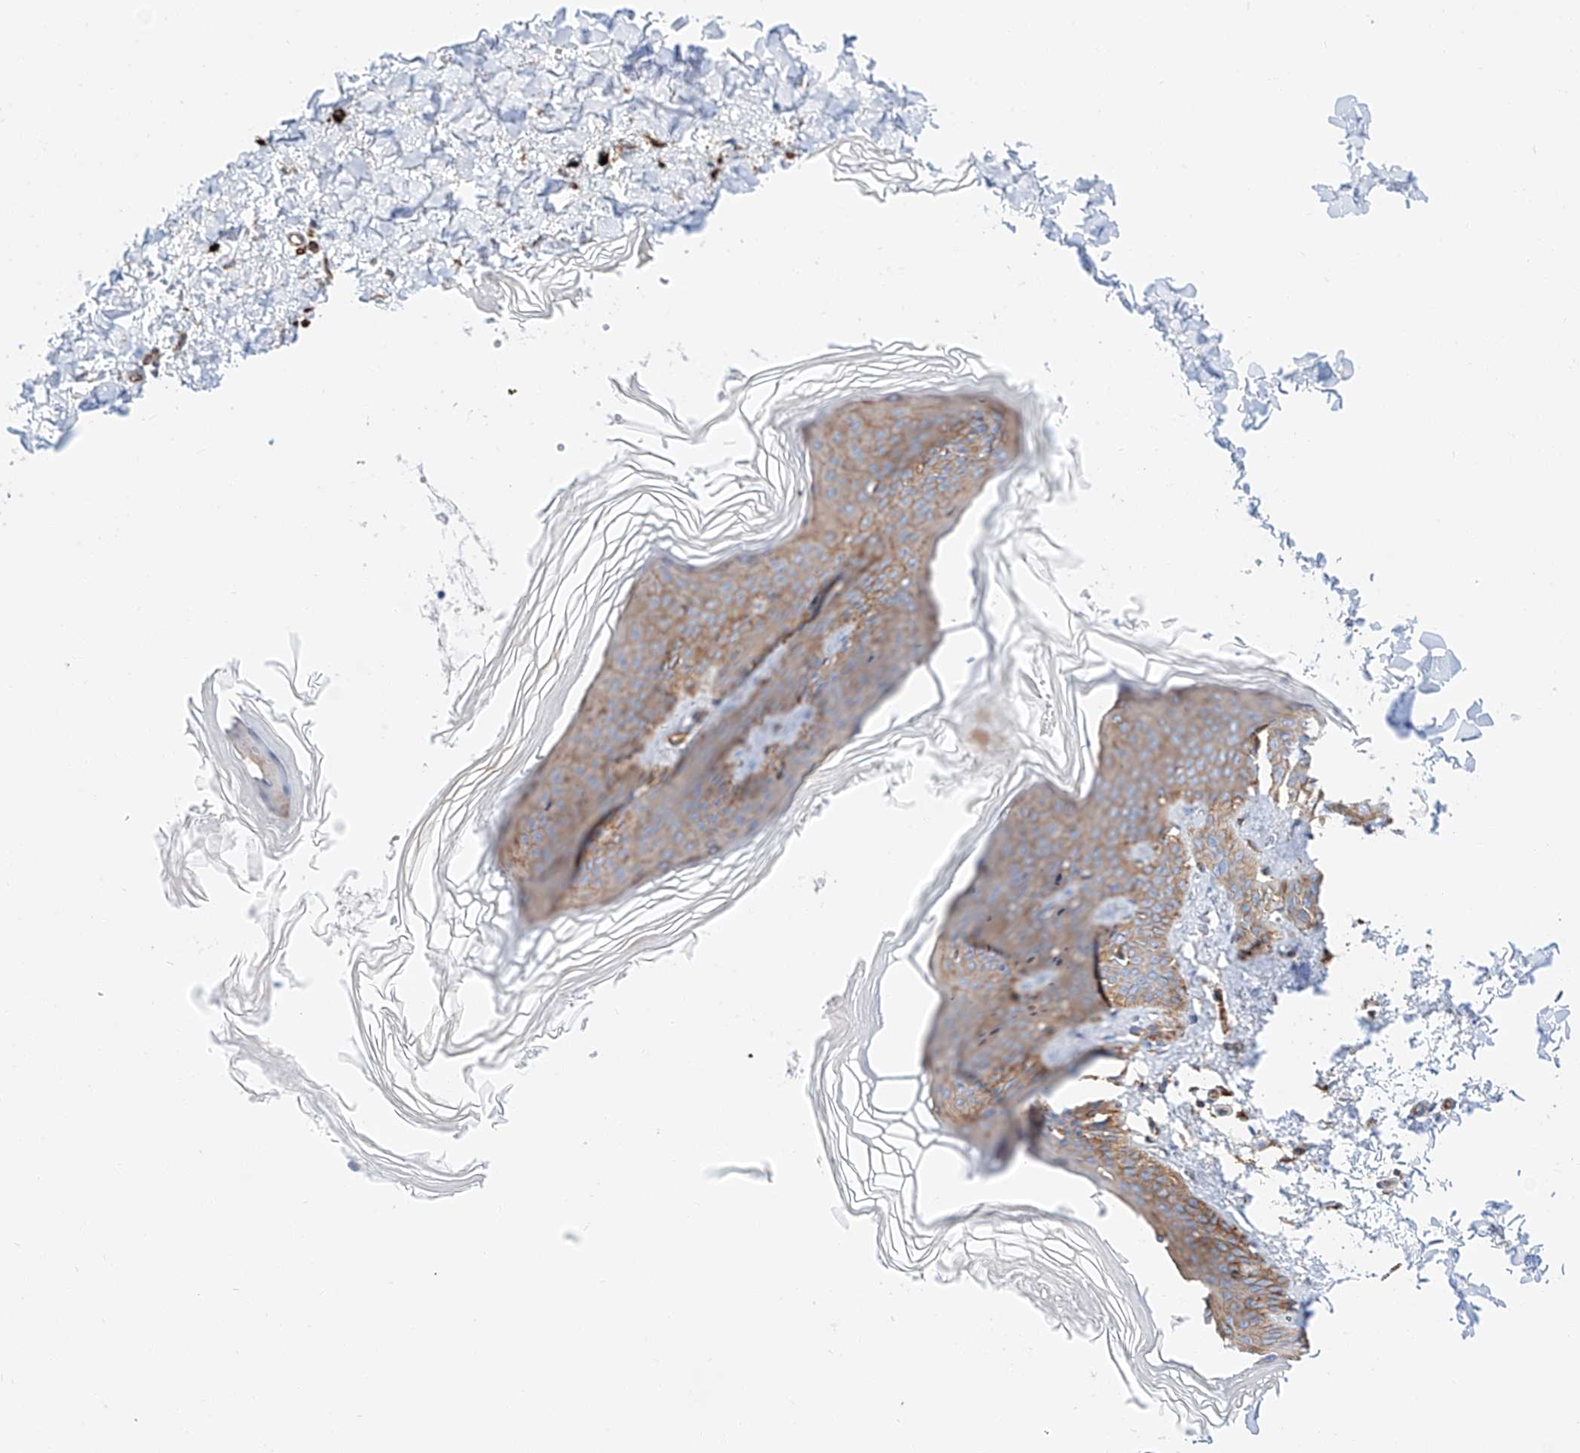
{"staining": {"intensity": "moderate", "quantity": ">75%", "location": "cytoplasmic/membranous"}, "tissue": "skin", "cell_type": "Fibroblasts", "image_type": "normal", "snomed": [{"axis": "morphology", "description": "Normal tissue, NOS"}, {"axis": "topography", "description": "Skin"}], "caption": "Skin stained with DAB (3,3'-diaminobenzidine) immunohistochemistry reveals medium levels of moderate cytoplasmic/membranous positivity in approximately >75% of fibroblasts. Nuclei are stained in blue.", "gene": "MINDY4", "patient": {"sex": "female", "age": 27}}